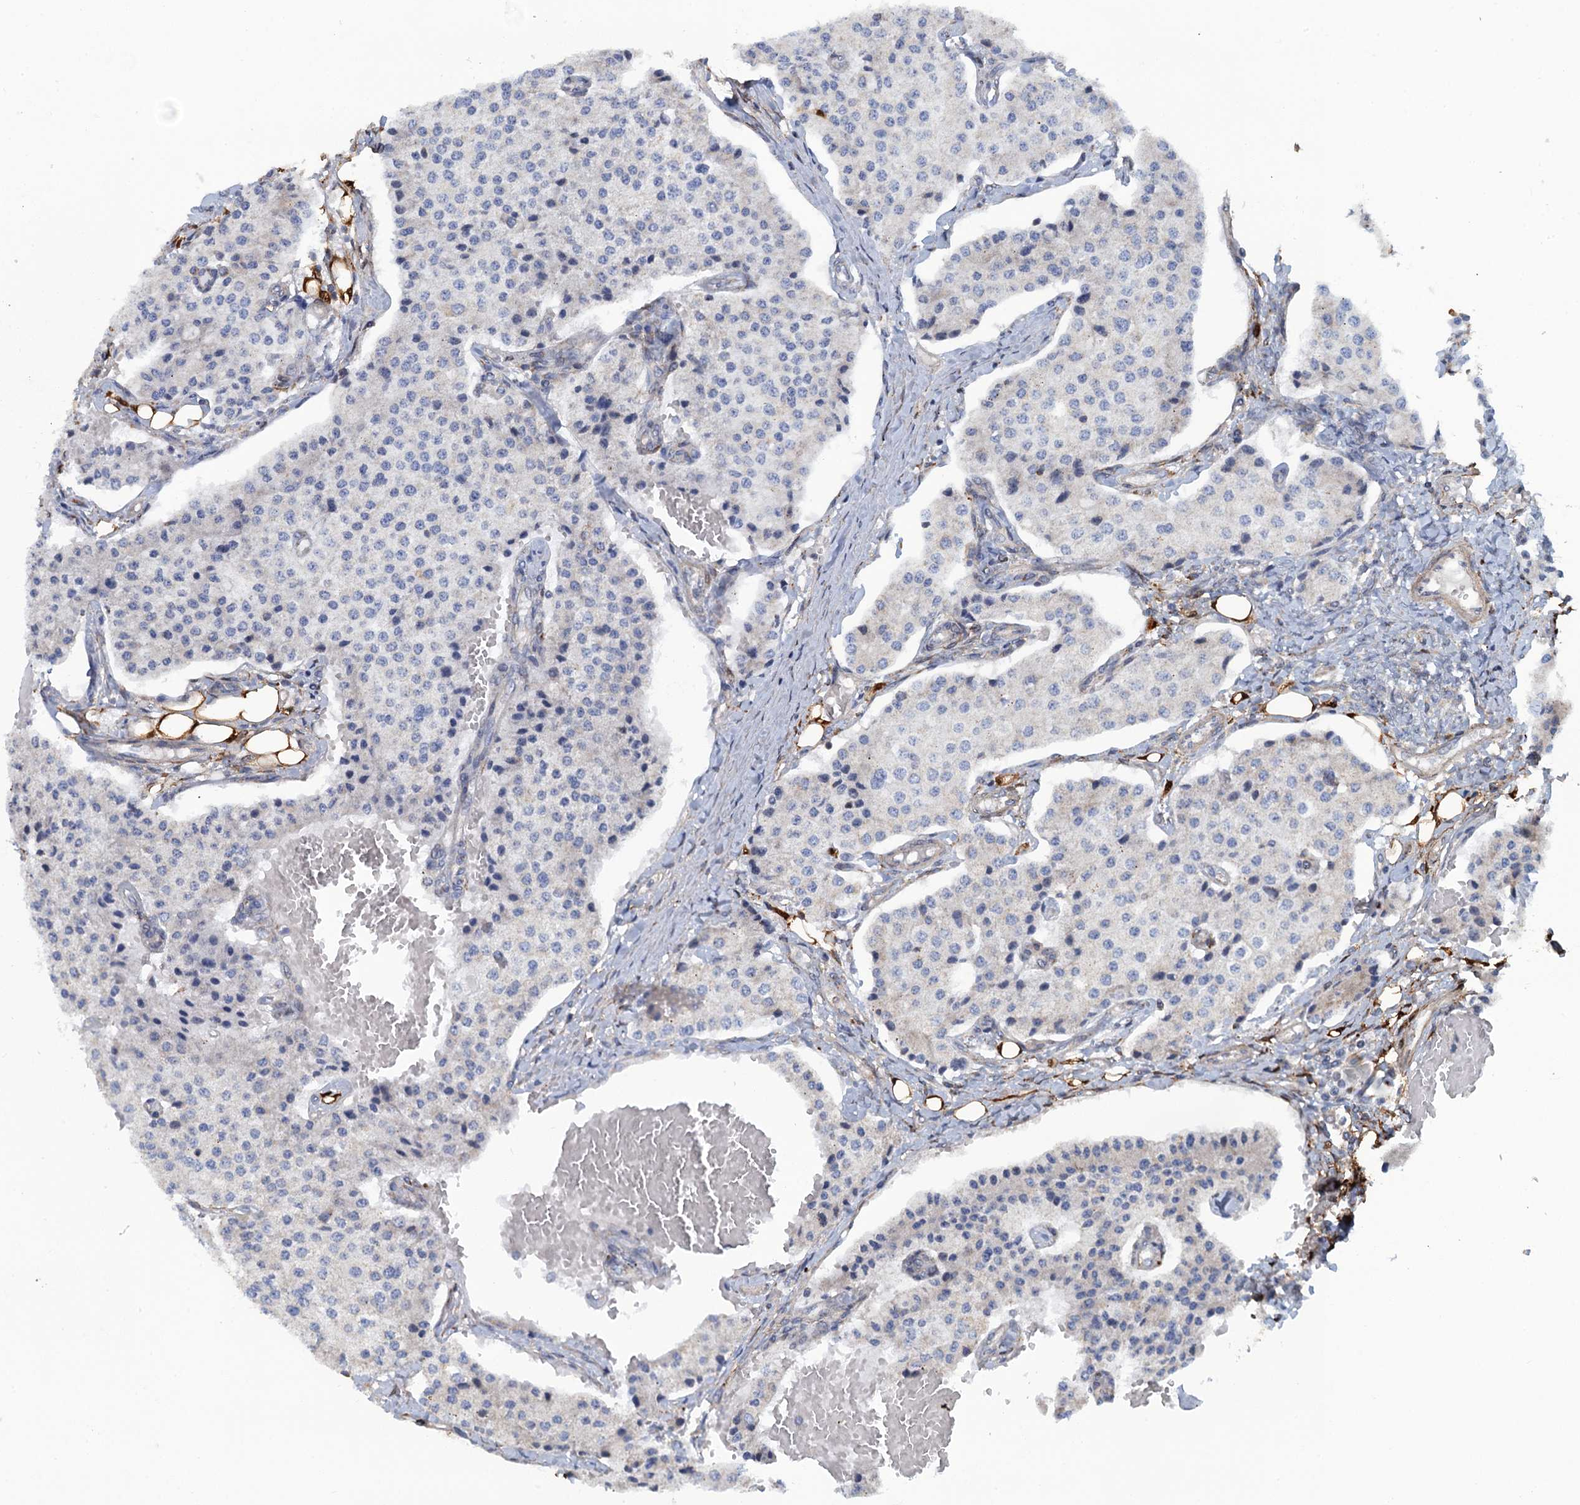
{"staining": {"intensity": "negative", "quantity": "none", "location": "none"}, "tissue": "carcinoid", "cell_type": "Tumor cells", "image_type": "cancer", "snomed": [{"axis": "morphology", "description": "Carcinoid, malignant, NOS"}, {"axis": "topography", "description": "Colon"}], "caption": "Carcinoid was stained to show a protein in brown. There is no significant positivity in tumor cells. The staining was performed using DAB (3,3'-diaminobenzidine) to visualize the protein expression in brown, while the nuclei were stained in blue with hematoxylin (Magnification: 20x).", "gene": "POGLUT3", "patient": {"sex": "female", "age": 52}}